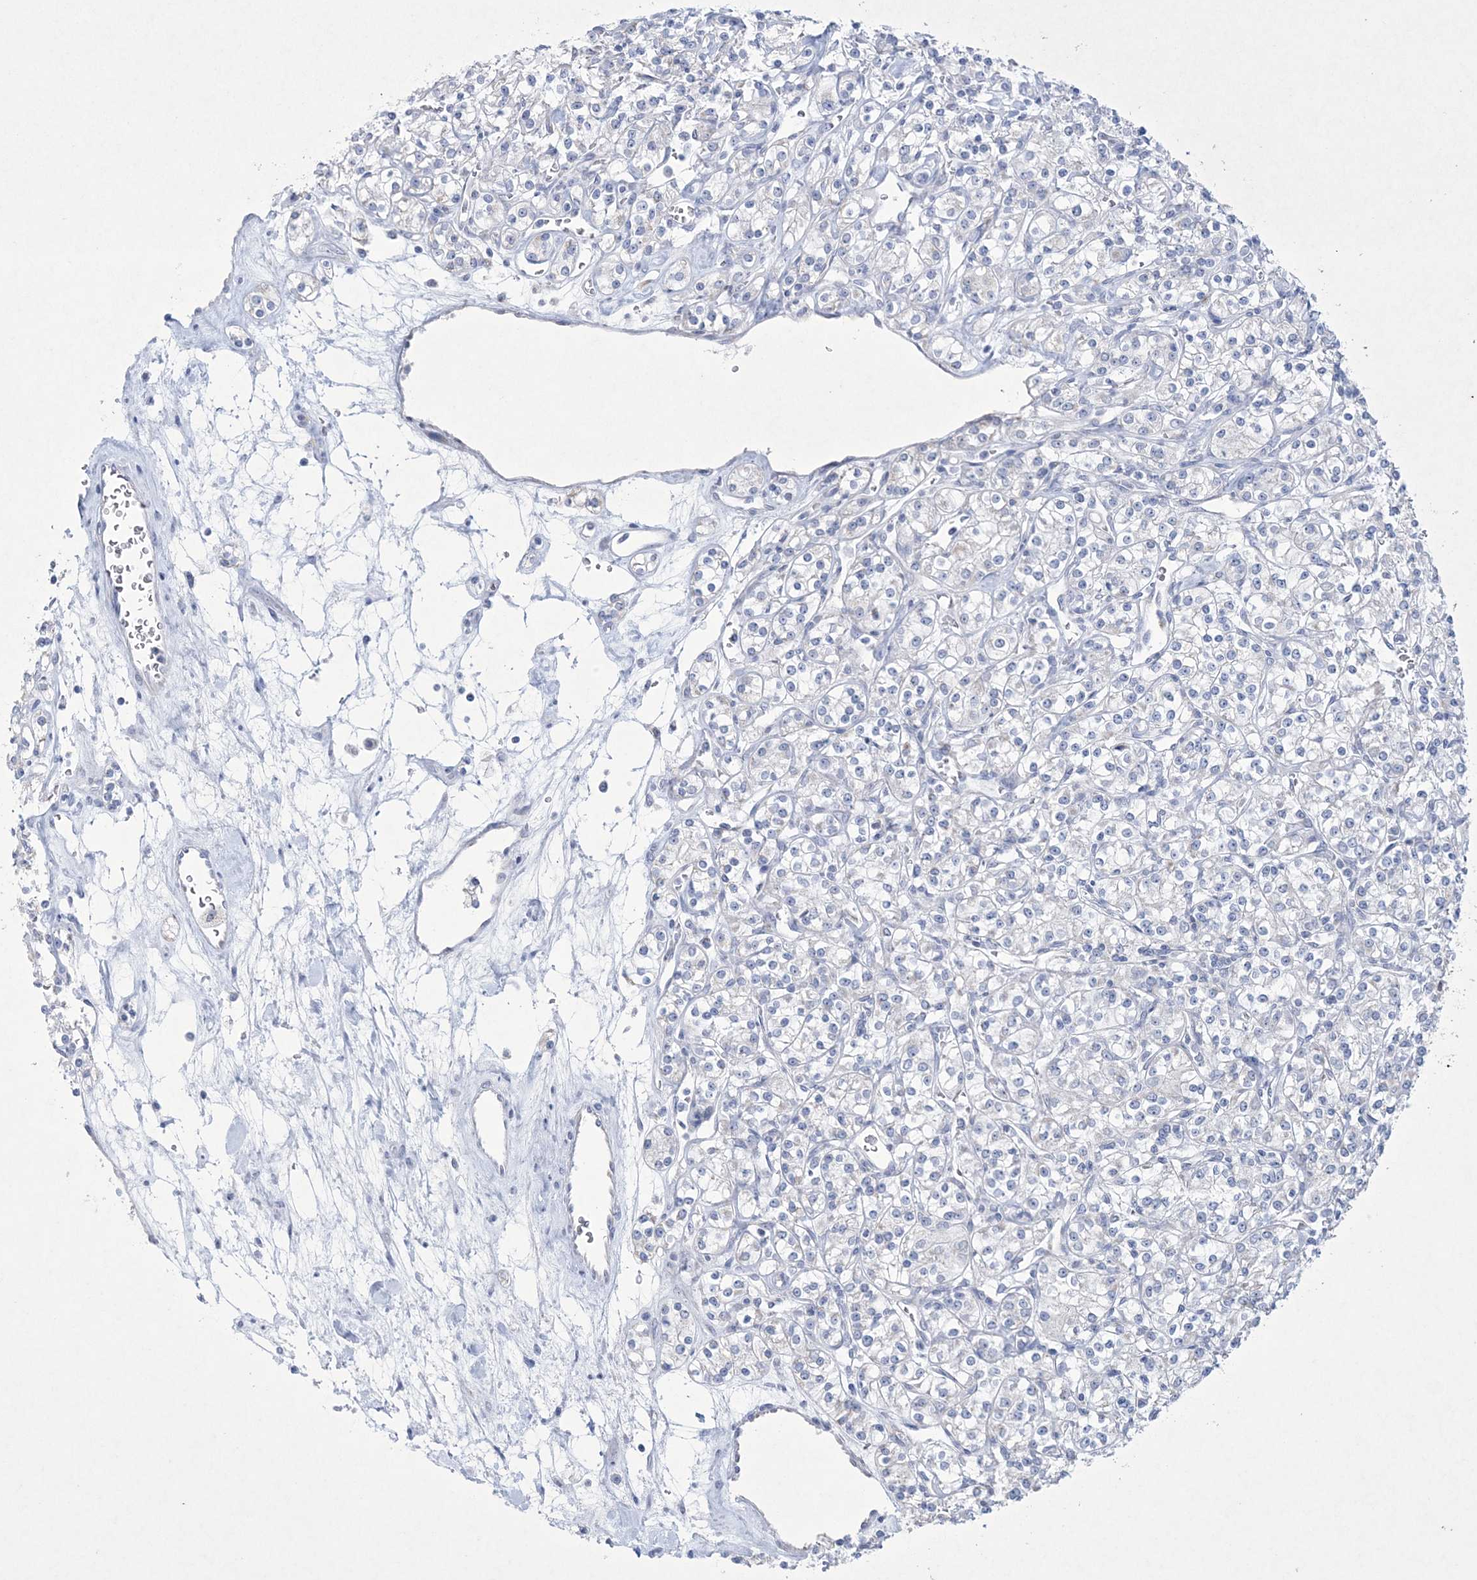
{"staining": {"intensity": "negative", "quantity": "none", "location": "none"}, "tissue": "renal cancer", "cell_type": "Tumor cells", "image_type": "cancer", "snomed": [{"axis": "morphology", "description": "Adenocarcinoma, NOS"}, {"axis": "topography", "description": "Kidney"}], "caption": "A histopathology image of renal adenocarcinoma stained for a protein reveals no brown staining in tumor cells.", "gene": "CES4A", "patient": {"sex": "male", "age": 77}}